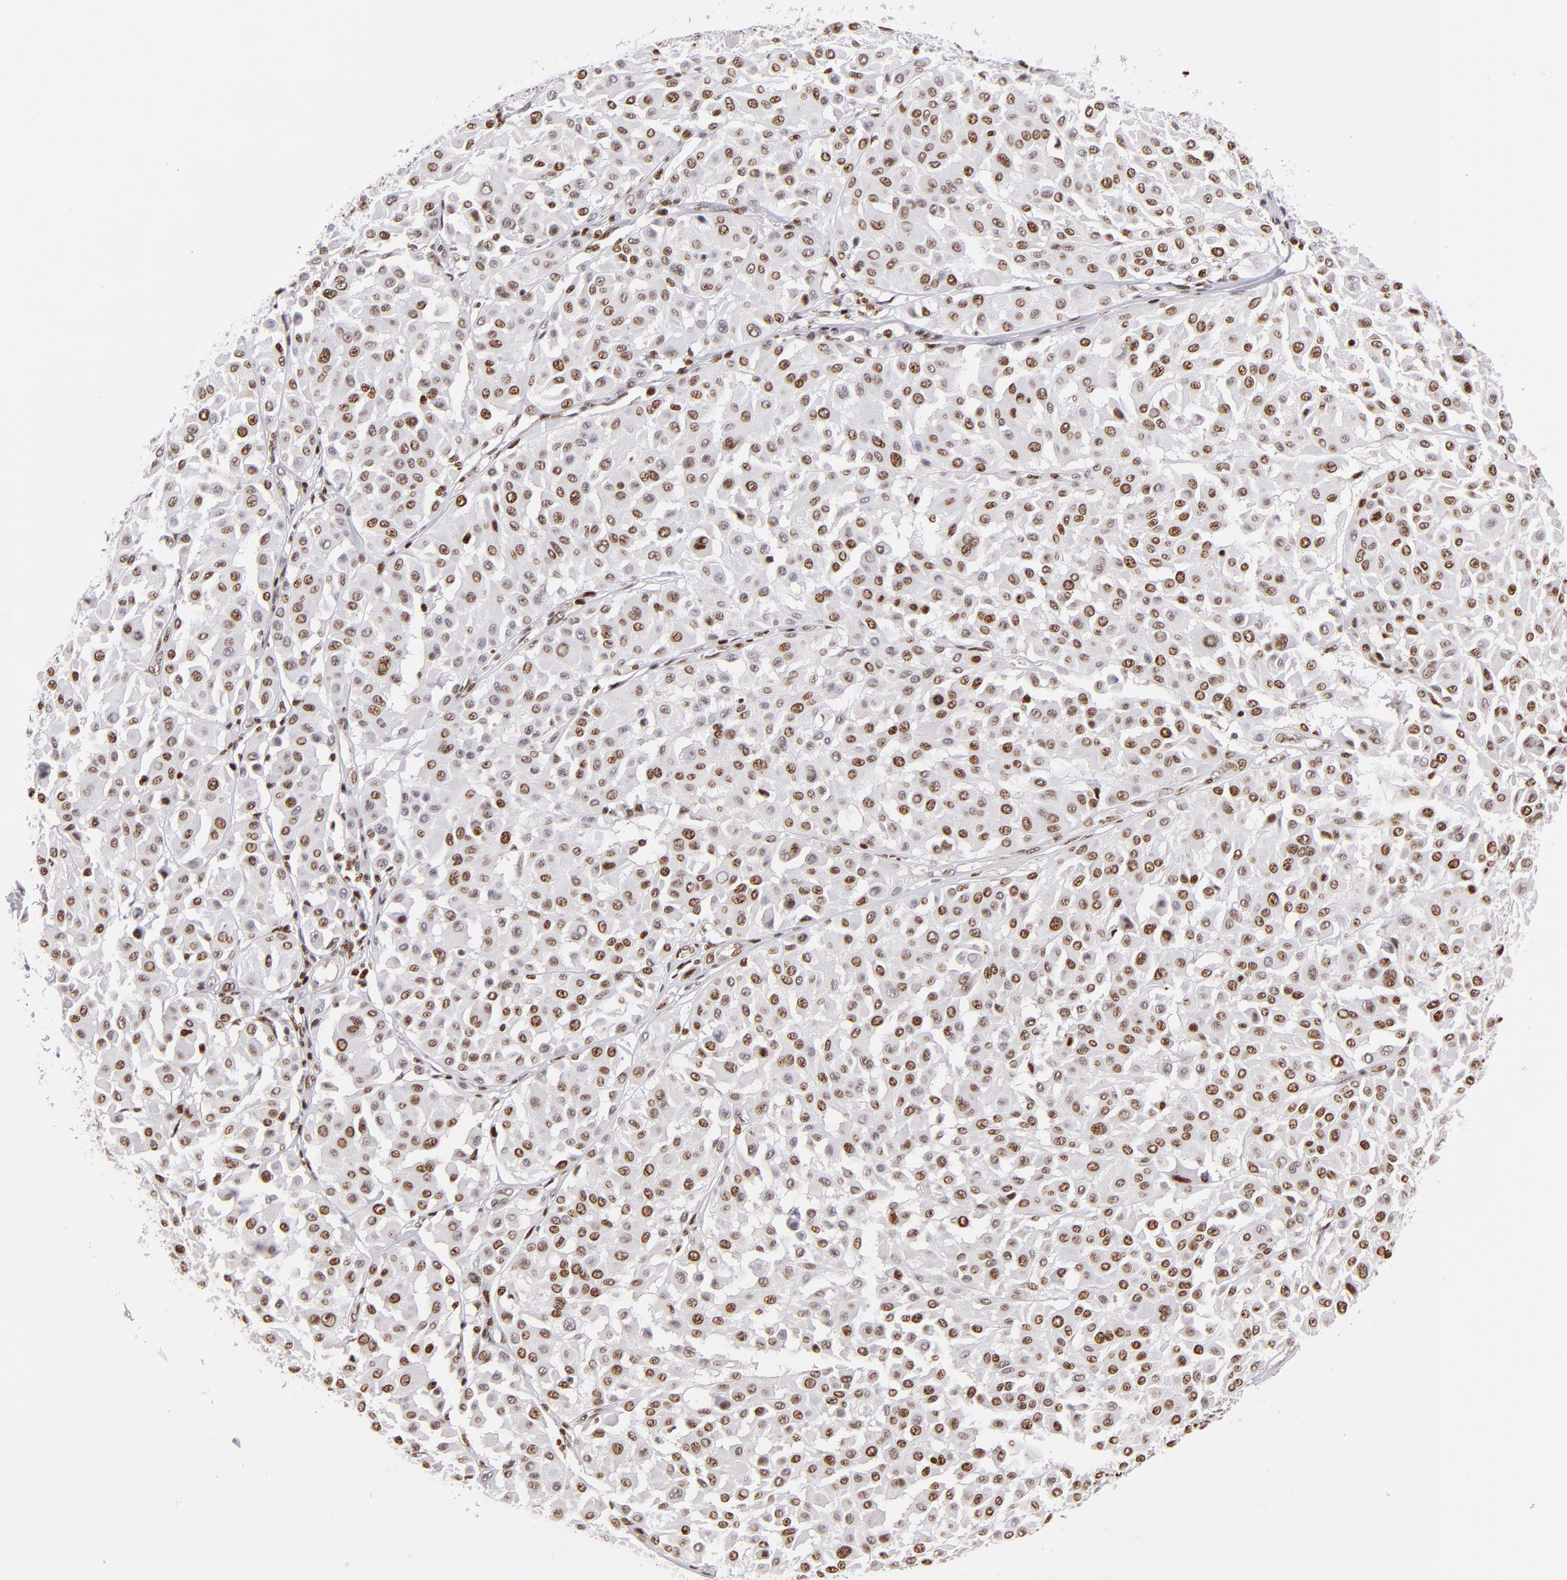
{"staining": {"intensity": "moderate", "quantity": "25%-75%", "location": "nuclear"}, "tissue": "melanoma", "cell_type": "Tumor cells", "image_type": "cancer", "snomed": [{"axis": "morphology", "description": "Malignant melanoma, Metastatic site"}, {"axis": "topography", "description": "Soft tissue"}], "caption": "Immunohistochemistry of human melanoma exhibits medium levels of moderate nuclear staining in about 25%-75% of tumor cells.", "gene": "POLA1", "patient": {"sex": "male", "age": 41}}